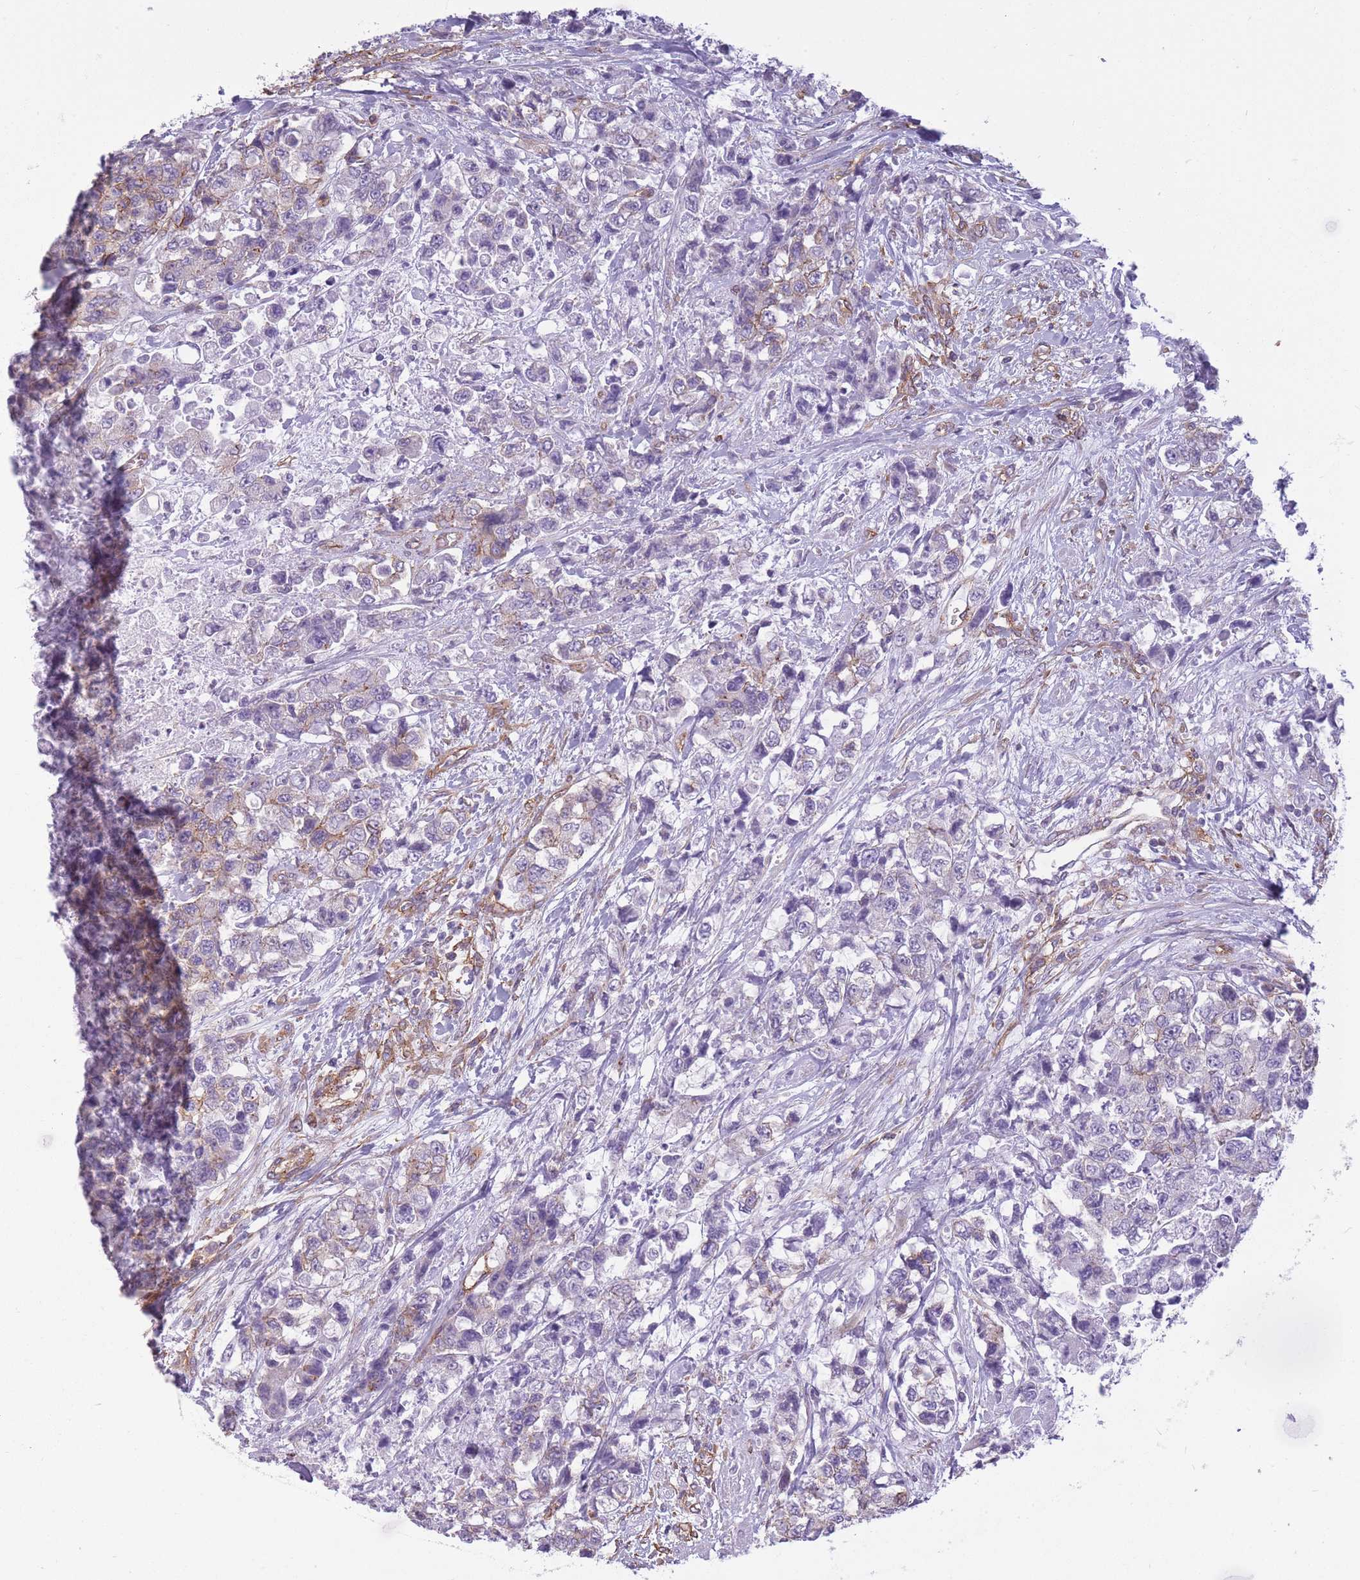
{"staining": {"intensity": "moderate", "quantity": "<25%", "location": "cytoplasmic/membranous"}, "tissue": "urothelial cancer", "cell_type": "Tumor cells", "image_type": "cancer", "snomed": [{"axis": "morphology", "description": "Urothelial carcinoma, High grade"}, {"axis": "topography", "description": "Urinary bladder"}], "caption": "Human high-grade urothelial carcinoma stained for a protein (brown) reveals moderate cytoplasmic/membranous positive positivity in about <25% of tumor cells.", "gene": "ADD1", "patient": {"sex": "female", "age": 78}}